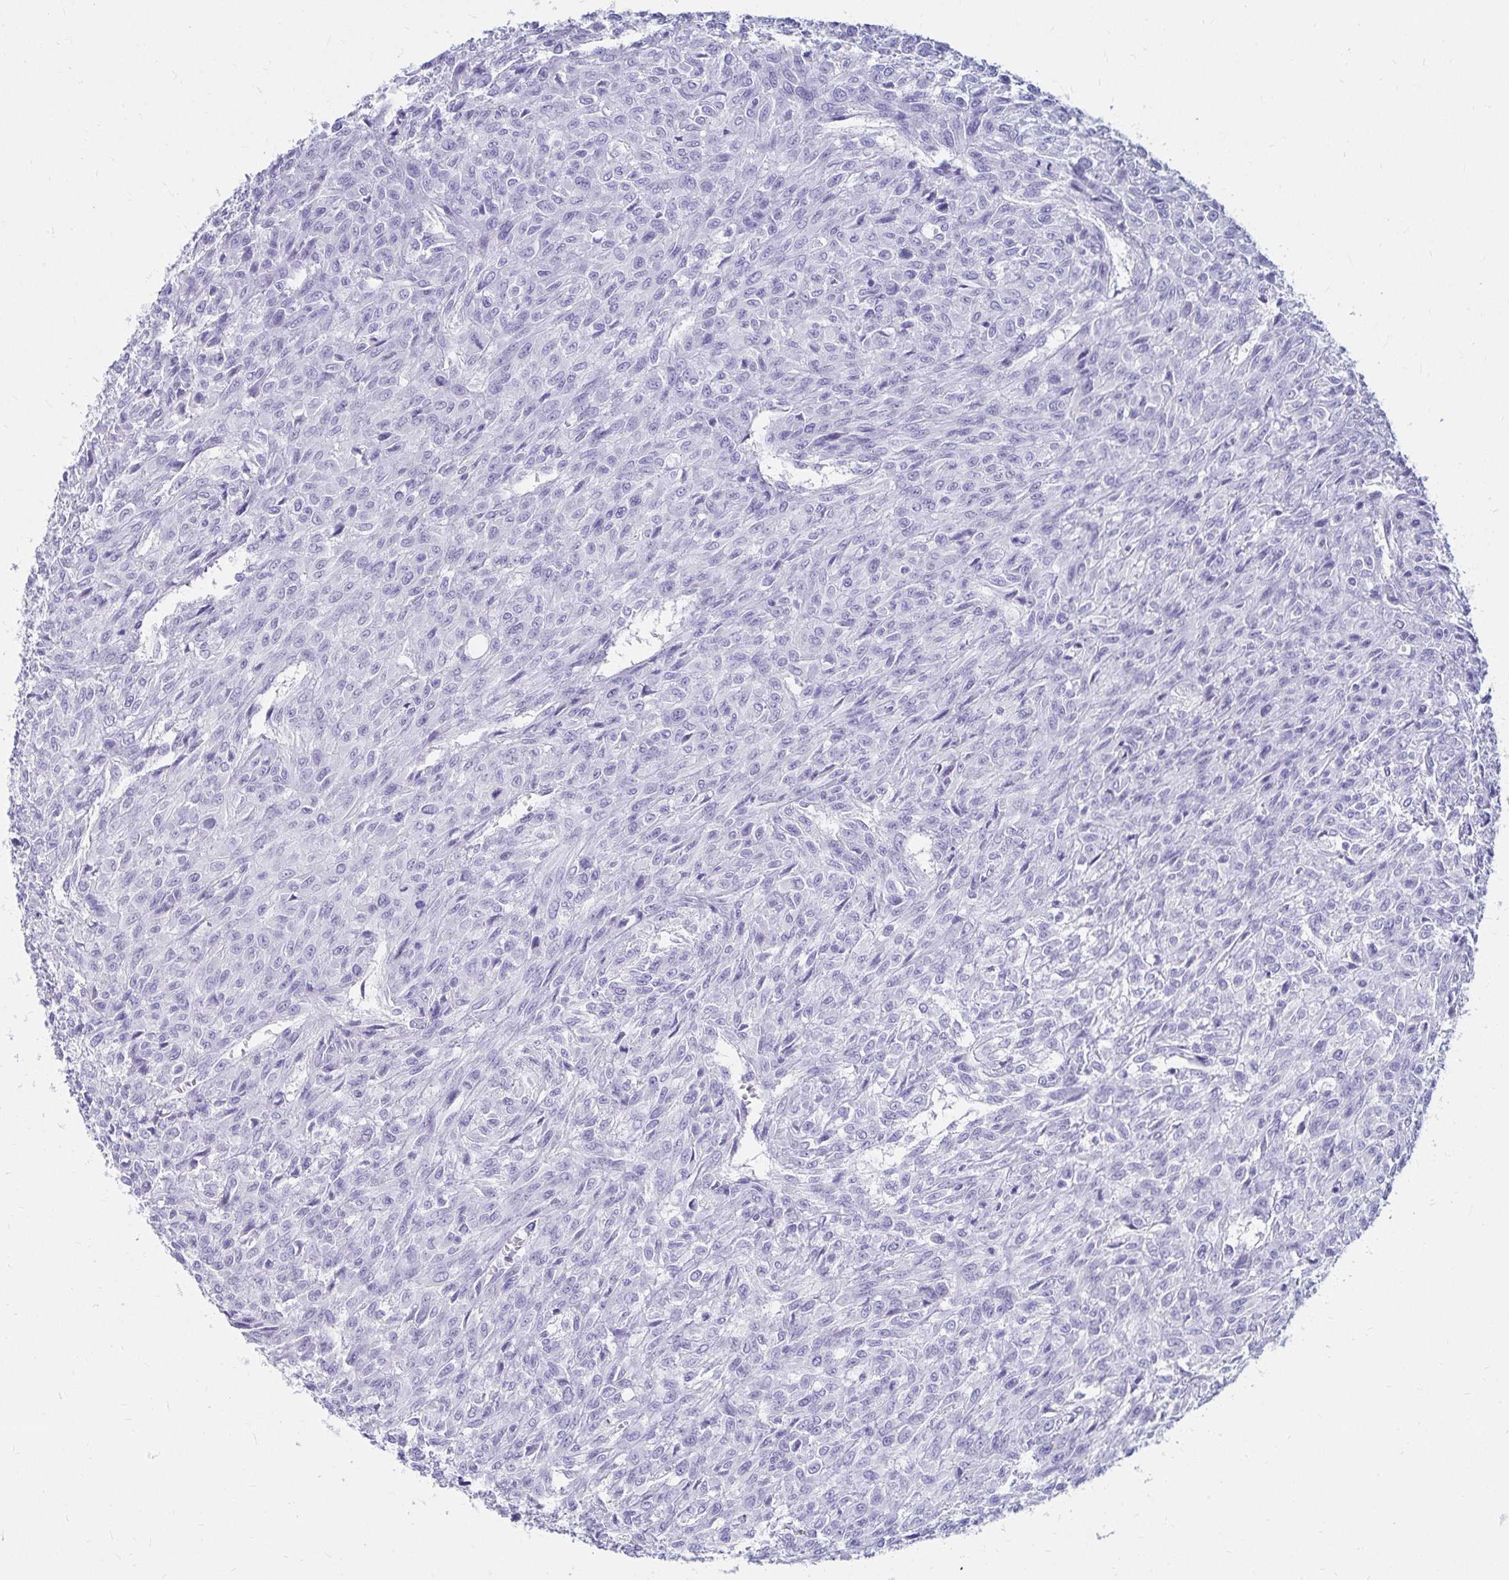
{"staining": {"intensity": "negative", "quantity": "none", "location": "none"}, "tissue": "renal cancer", "cell_type": "Tumor cells", "image_type": "cancer", "snomed": [{"axis": "morphology", "description": "Adenocarcinoma, NOS"}, {"axis": "topography", "description": "Kidney"}], "caption": "This photomicrograph is of renal cancer stained with immunohistochemistry to label a protein in brown with the nuclei are counter-stained blue. There is no positivity in tumor cells.", "gene": "DPEP3", "patient": {"sex": "male", "age": 58}}